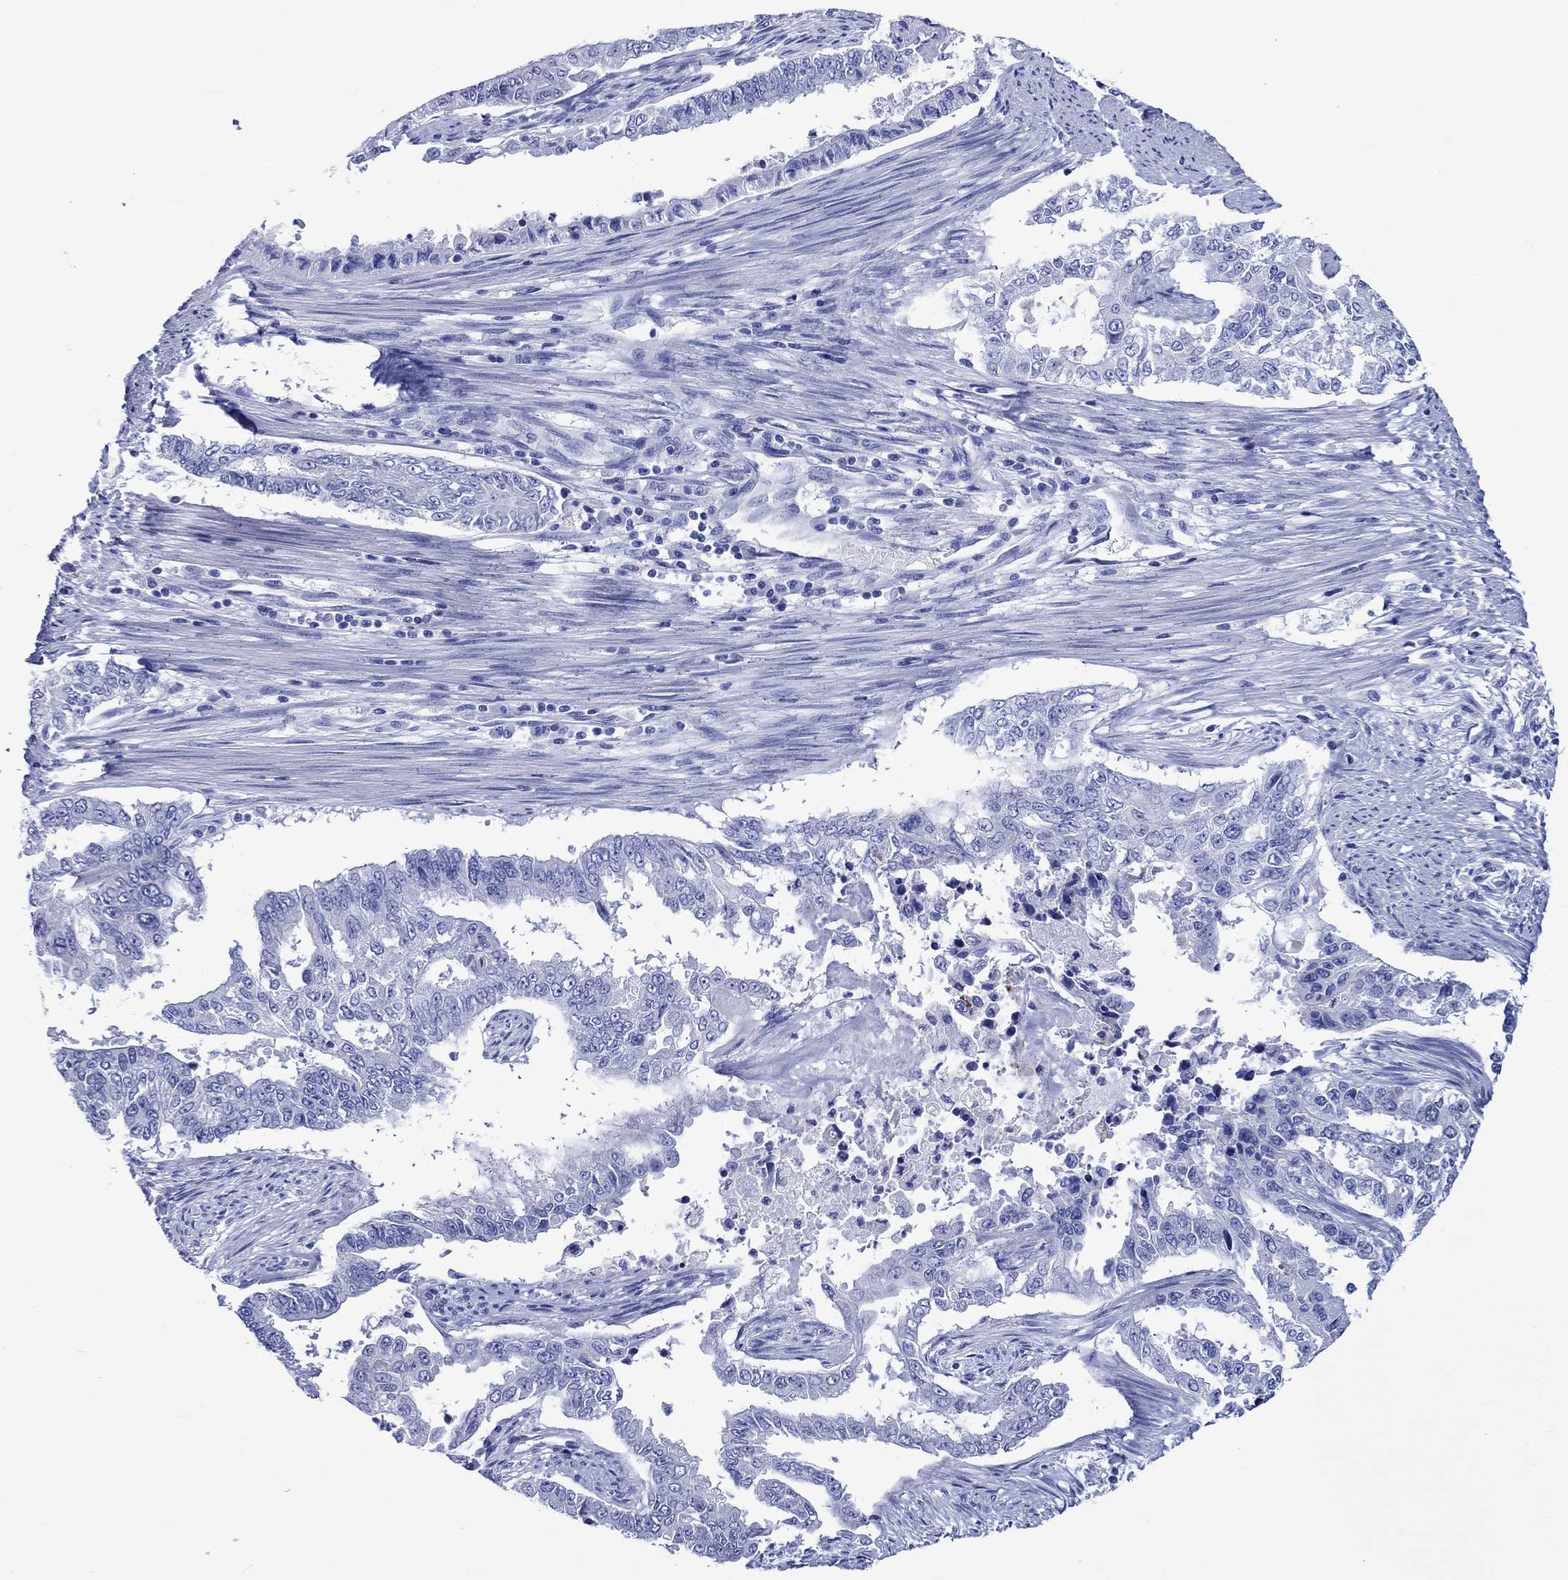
{"staining": {"intensity": "negative", "quantity": "none", "location": "none"}, "tissue": "endometrial cancer", "cell_type": "Tumor cells", "image_type": "cancer", "snomed": [{"axis": "morphology", "description": "Adenocarcinoma, NOS"}, {"axis": "topography", "description": "Uterus"}], "caption": "High magnification brightfield microscopy of endometrial cancer (adenocarcinoma) stained with DAB (3,3'-diaminobenzidine) (brown) and counterstained with hematoxylin (blue): tumor cells show no significant staining.", "gene": "KLHL33", "patient": {"sex": "female", "age": 59}}